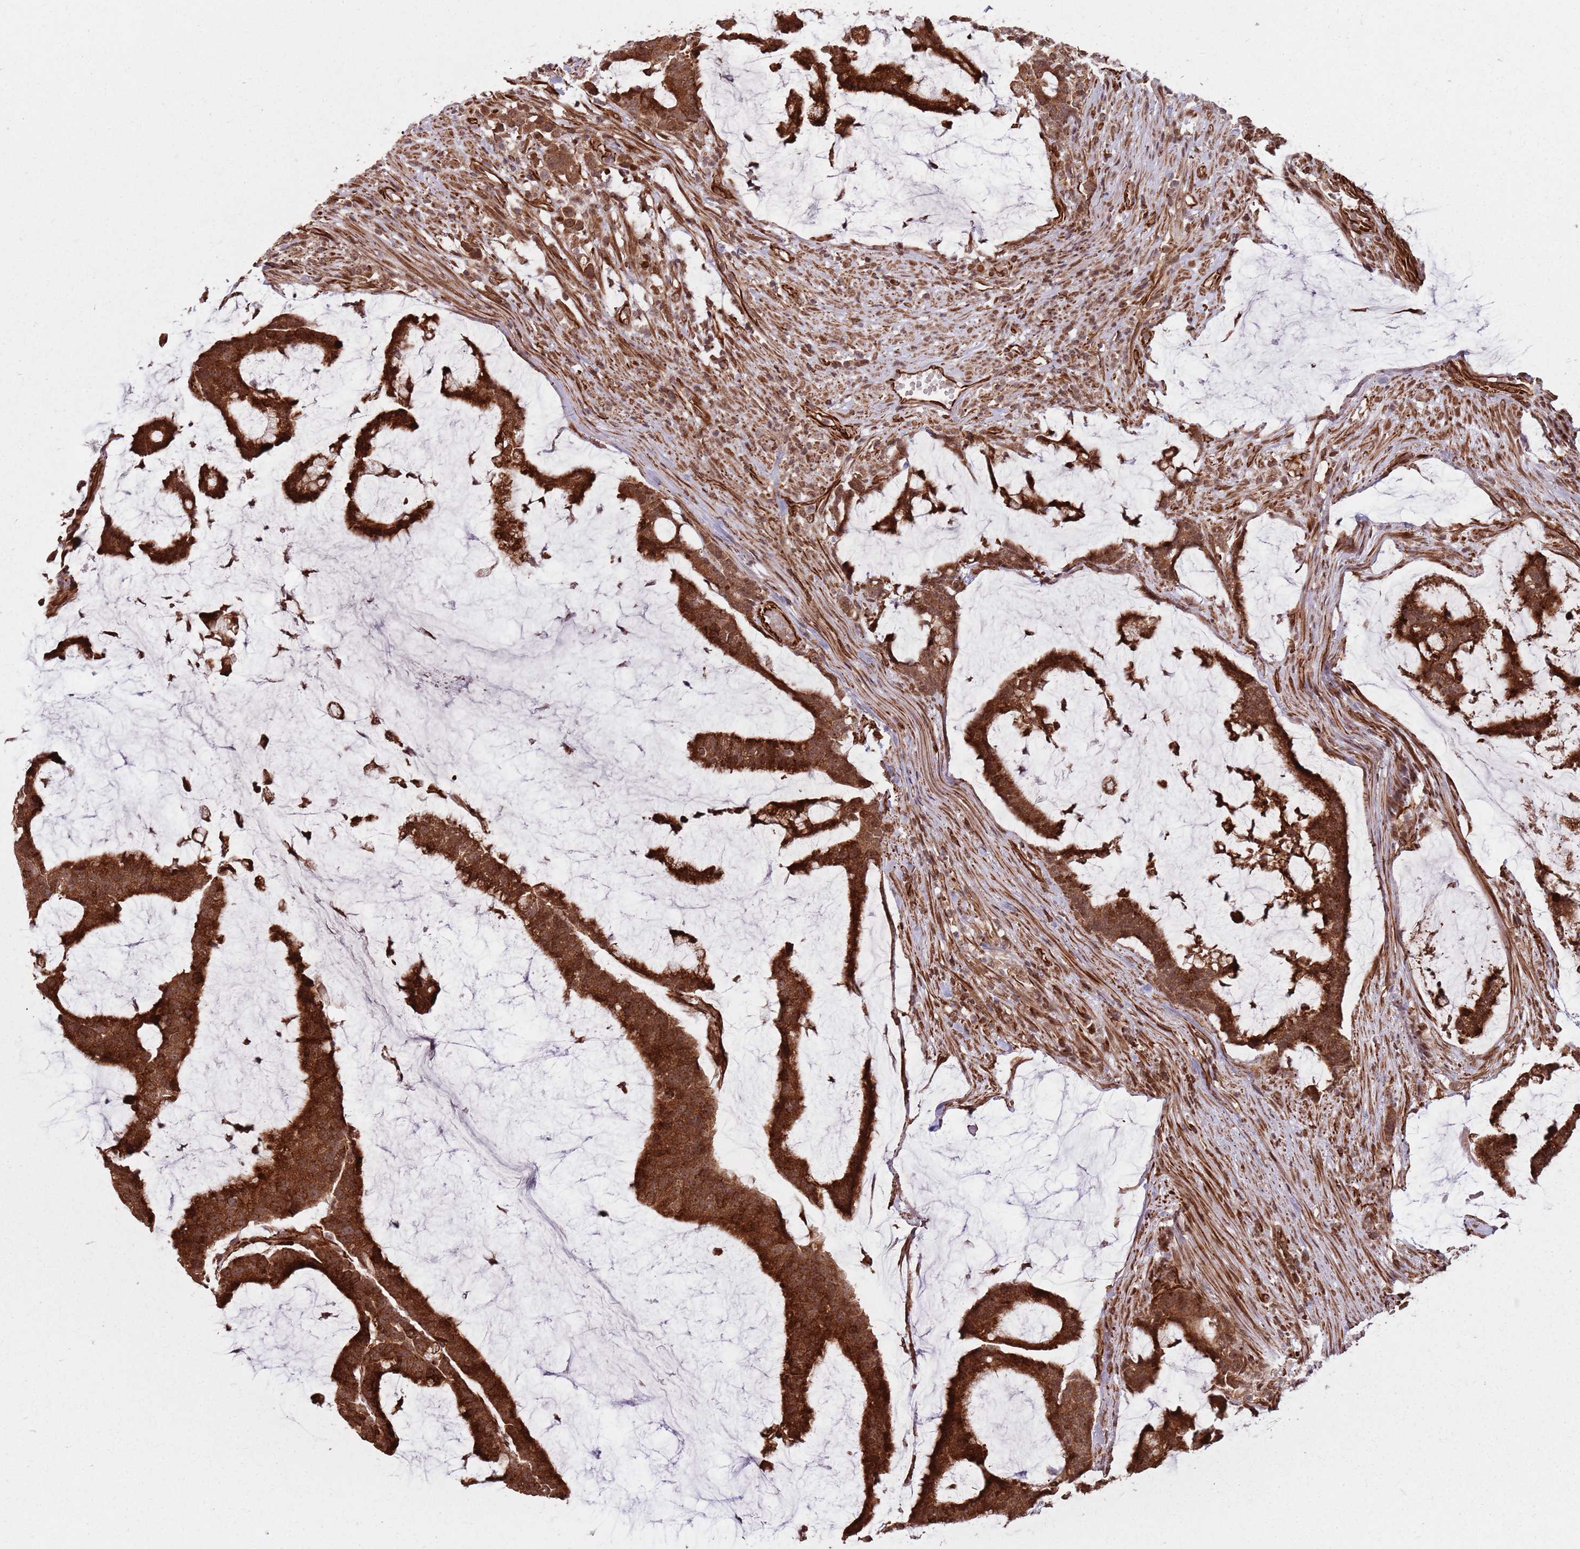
{"staining": {"intensity": "strong", "quantity": ">75%", "location": "cytoplasmic/membranous,nuclear"}, "tissue": "colorectal cancer", "cell_type": "Tumor cells", "image_type": "cancer", "snomed": [{"axis": "morphology", "description": "Adenocarcinoma, NOS"}, {"axis": "topography", "description": "Colon"}], "caption": "Protein staining of colorectal cancer tissue demonstrates strong cytoplasmic/membranous and nuclear positivity in approximately >75% of tumor cells.", "gene": "ADAMTS3", "patient": {"sex": "female", "age": 84}}